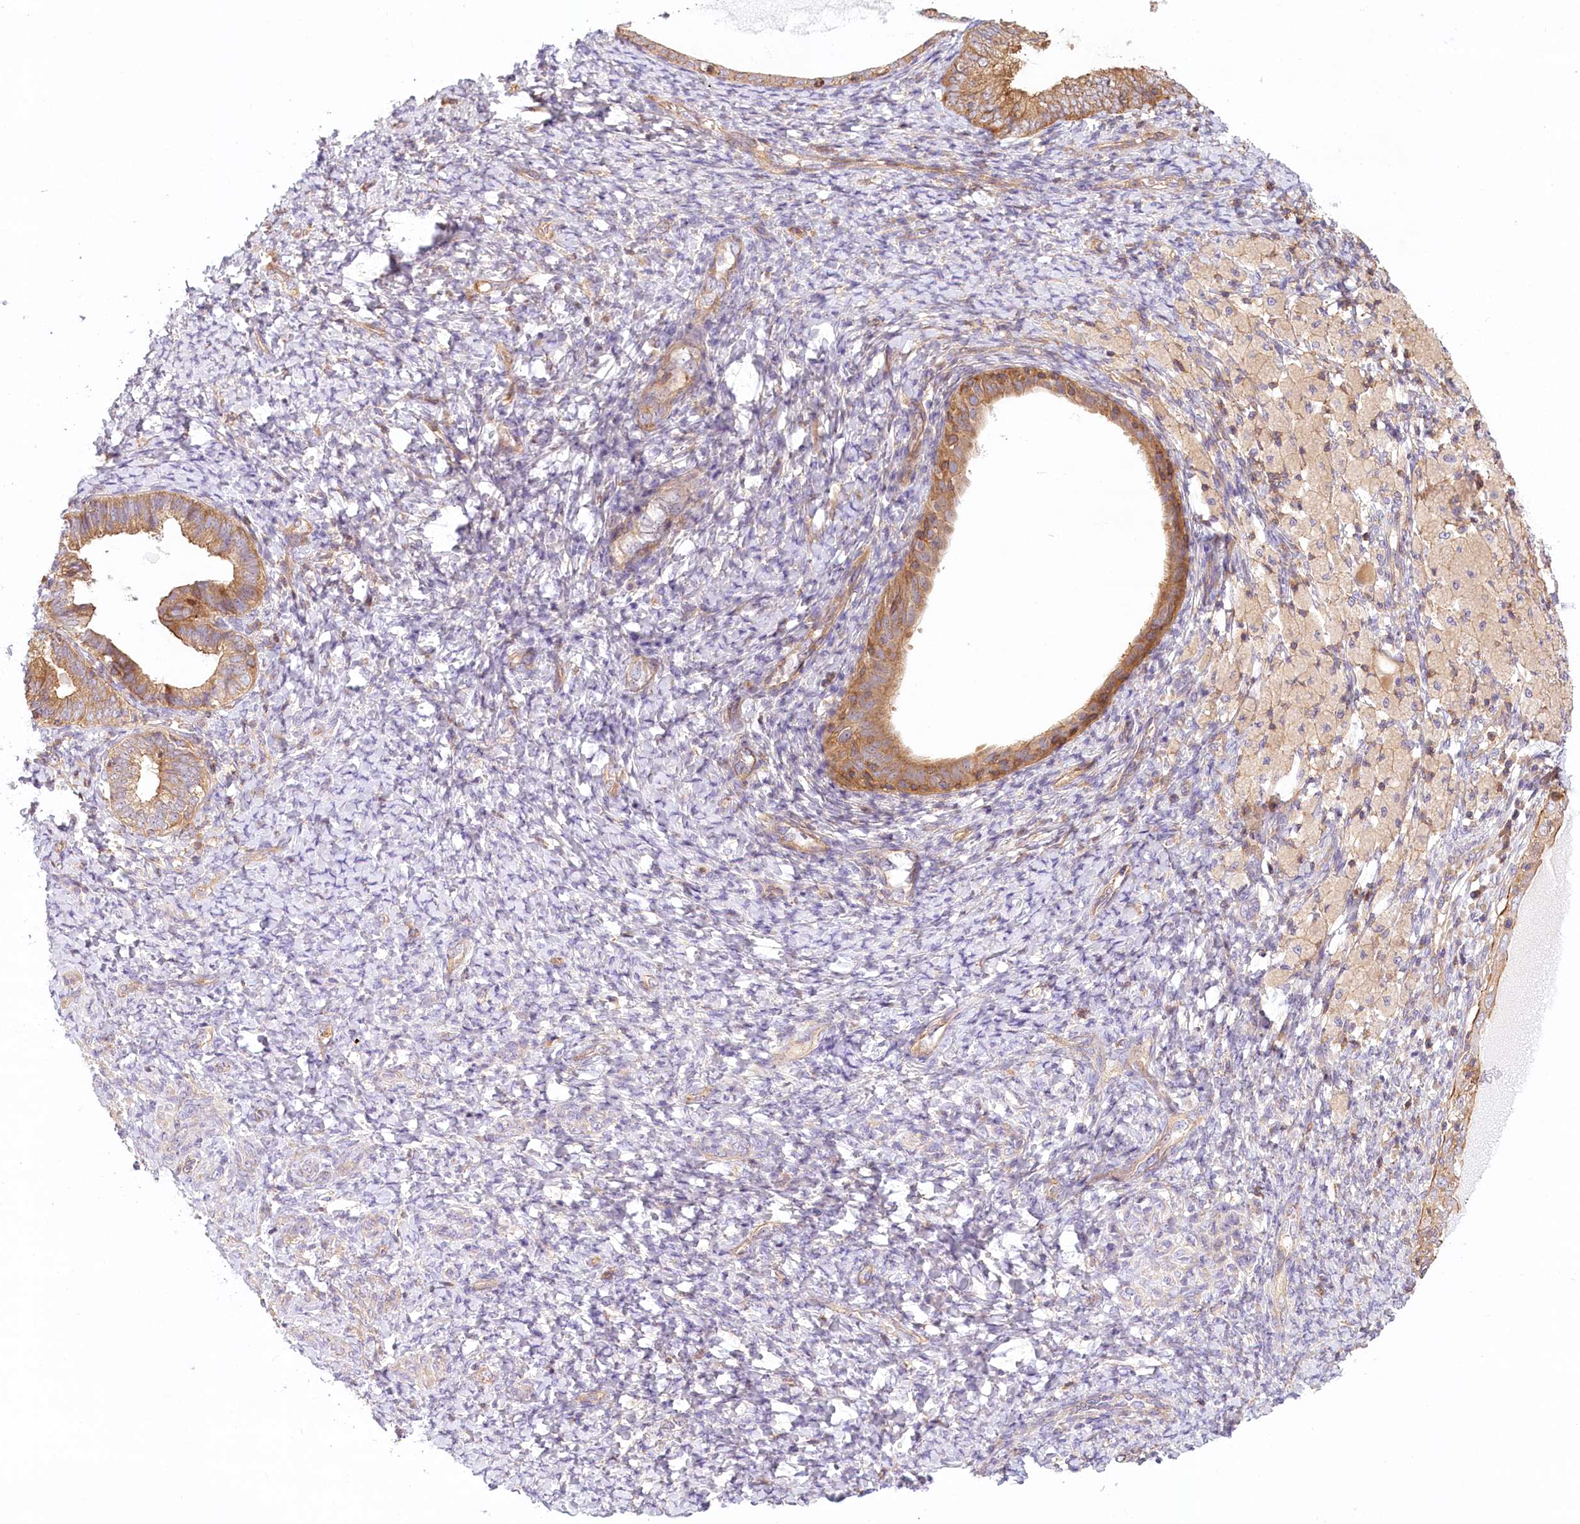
{"staining": {"intensity": "negative", "quantity": "none", "location": "none"}, "tissue": "endometrium", "cell_type": "Cells in endometrial stroma", "image_type": "normal", "snomed": [{"axis": "morphology", "description": "Normal tissue, NOS"}, {"axis": "topography", "description": "Endometrium"}], "caption": "High magnification brightfield microscopy of normal endometrium stained with DAB (brown) and counterstained with hematoxylin (blue): cells in endometrial stroma show no significant positivity.", "gene": "UMPS", "patient": {"sex": "female", "age": 72}}